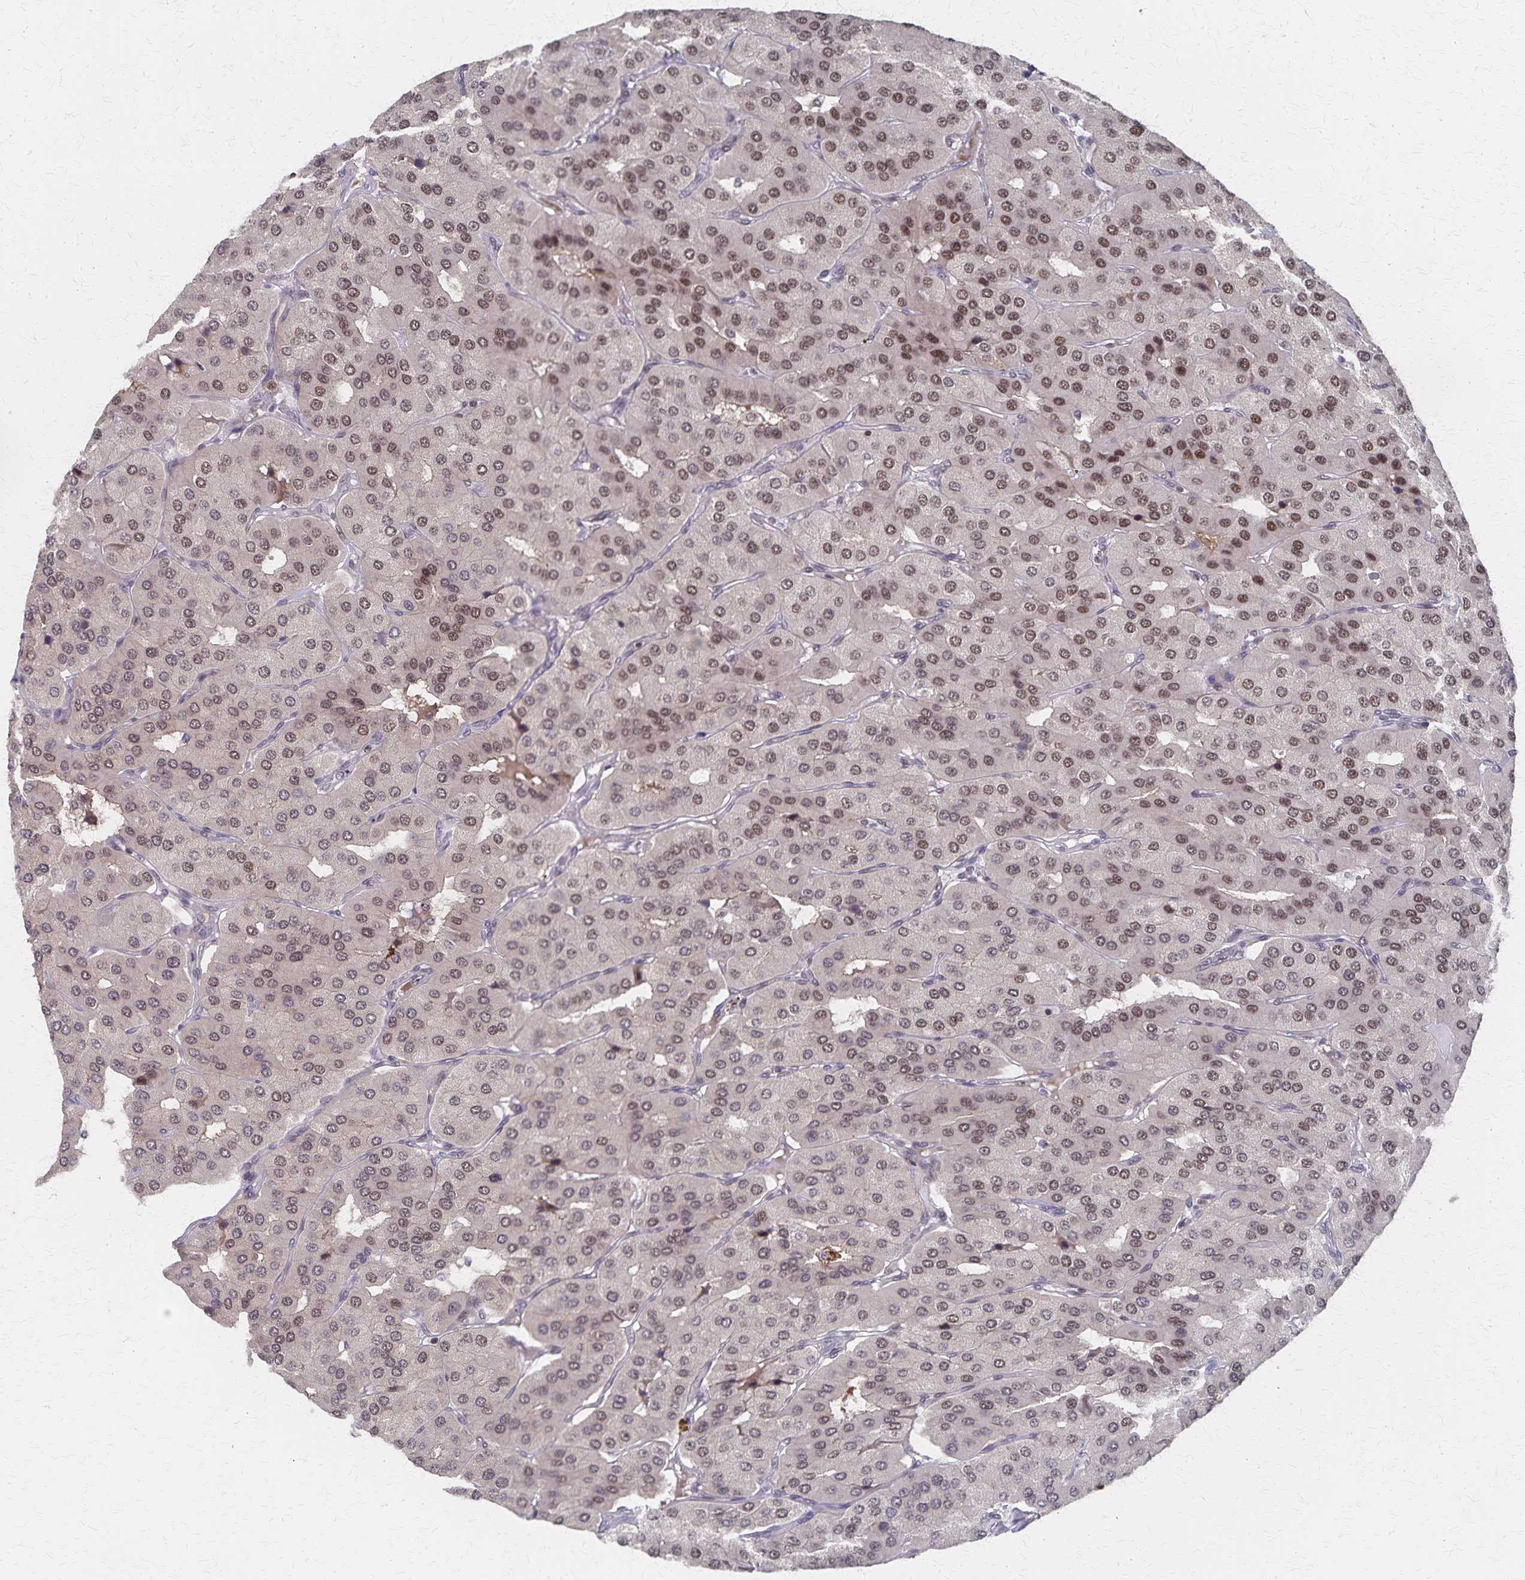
{"staining": {"intensity": "weak", "quantity": ">75%", "location": "nuclear"}, "tissue": "parathyroid gland", "cell_type": "Glandular cells", "image_type": "normal", "snomed": [{"axis": "morphology", "description": "Normal tissue, NOS"}, {"axis": "morphology", "description": "Adenoma, NOS"}, {"axis": "topography", "description": "Parathyroid gland"}], "caption": "Immunohistochemical staining of benign human parathyroid gland shows weak nuclear protein staining in about >75% of glandular cells.", "gene": "GTF2B", "patient": {"sex": "female", "age": 86}}